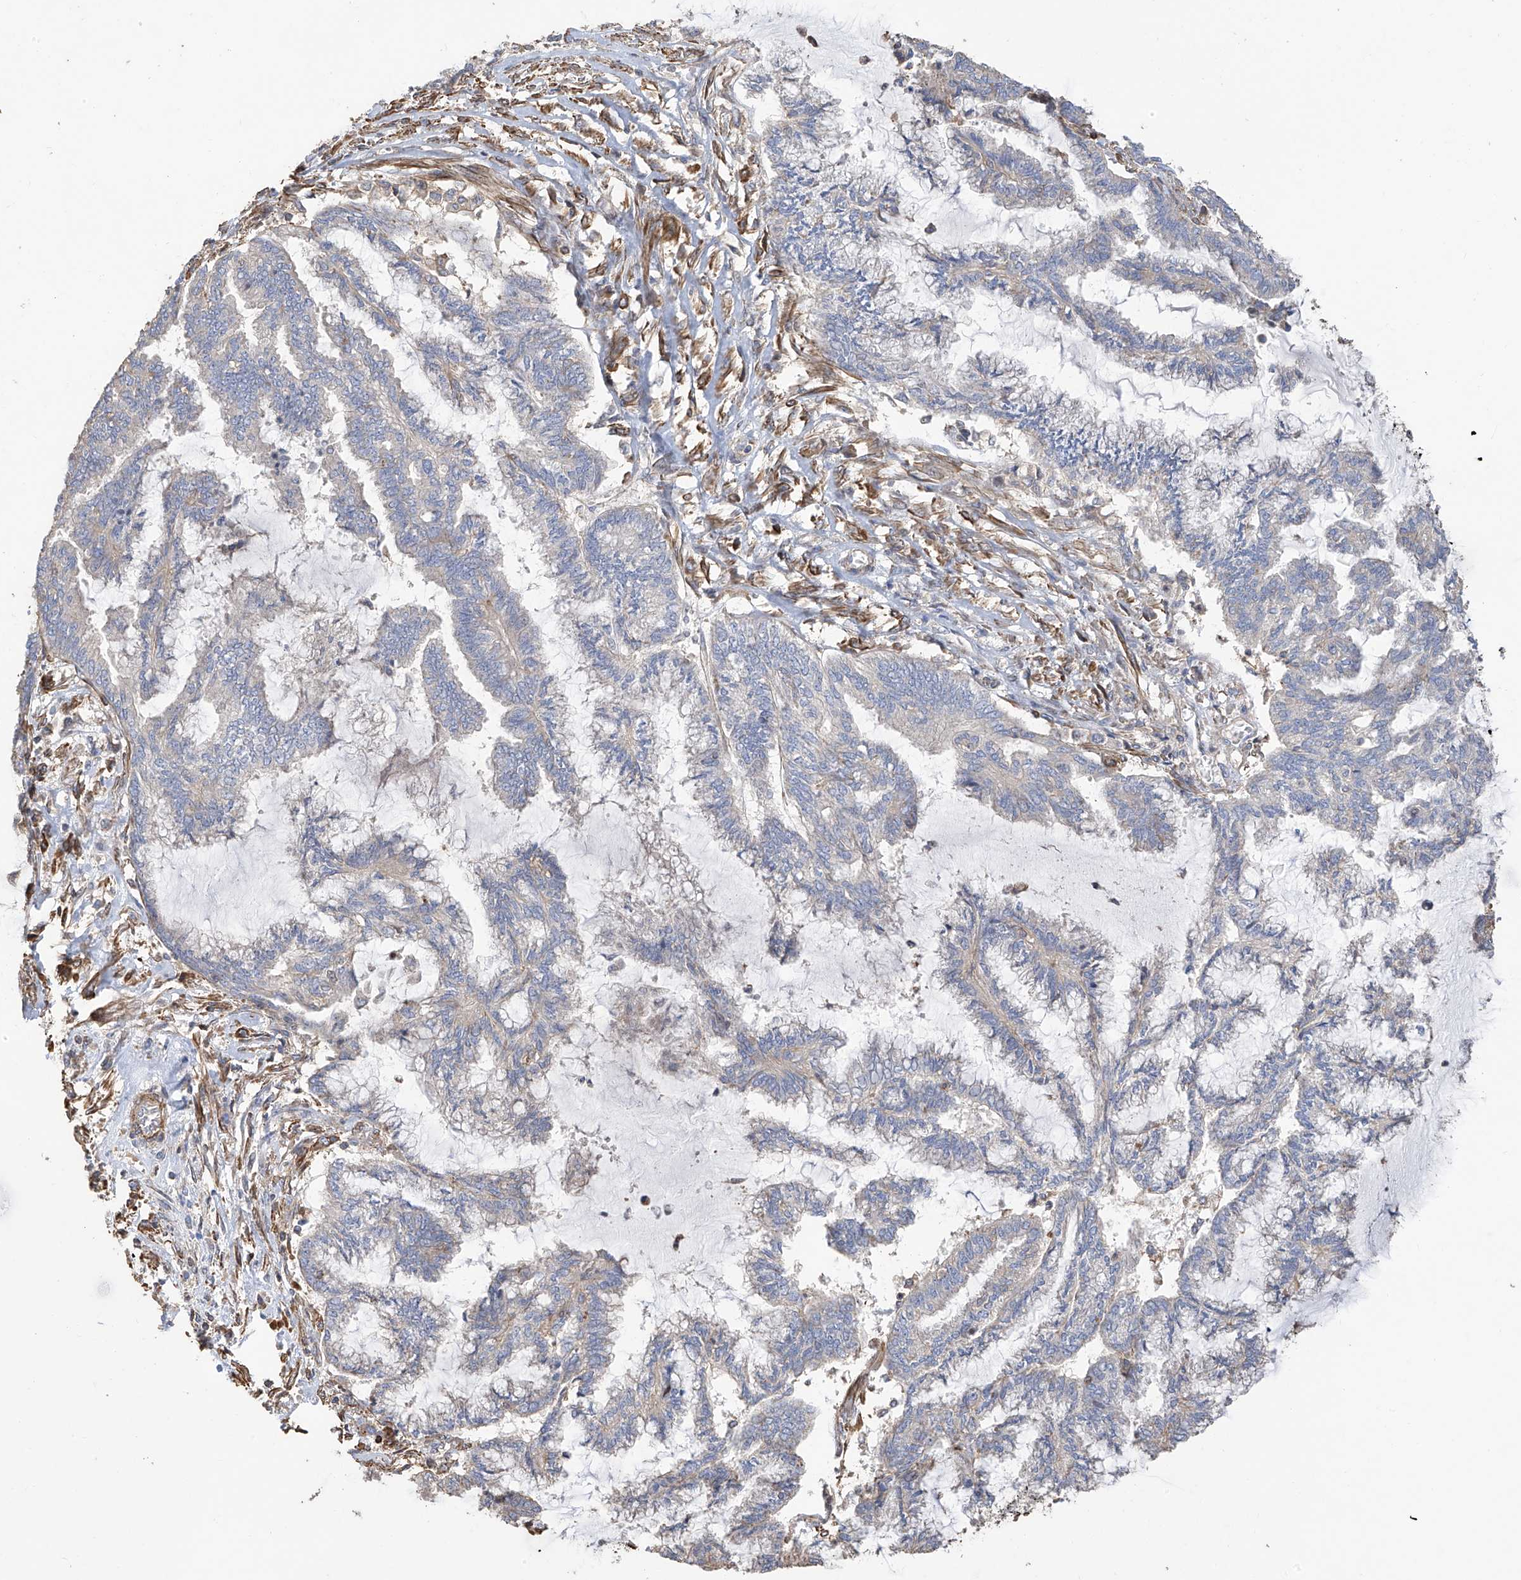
{"staining": {"intensity": "negative", "quantity": "none", "location": "none"}, "tissue": "endometrial cancer", "cell_type": "Tumor cells", "image_type": "cancer", "snomed": [{"axis": "morphology", "description": "Adenocarcinoma, NOS"}, {"axis": "topography", "description": "Endometrium"}], "caption": "Adenocarcinoma (endometrial) was stained to show a protein in brown. There is no significant positivity in tumor cells. The staining is performed using DAB brown chromogen with nuclei counter-stained in using hematoxylin.", "gene": "SLC43A3", "patient": {"sex": "female", "age": 86}}